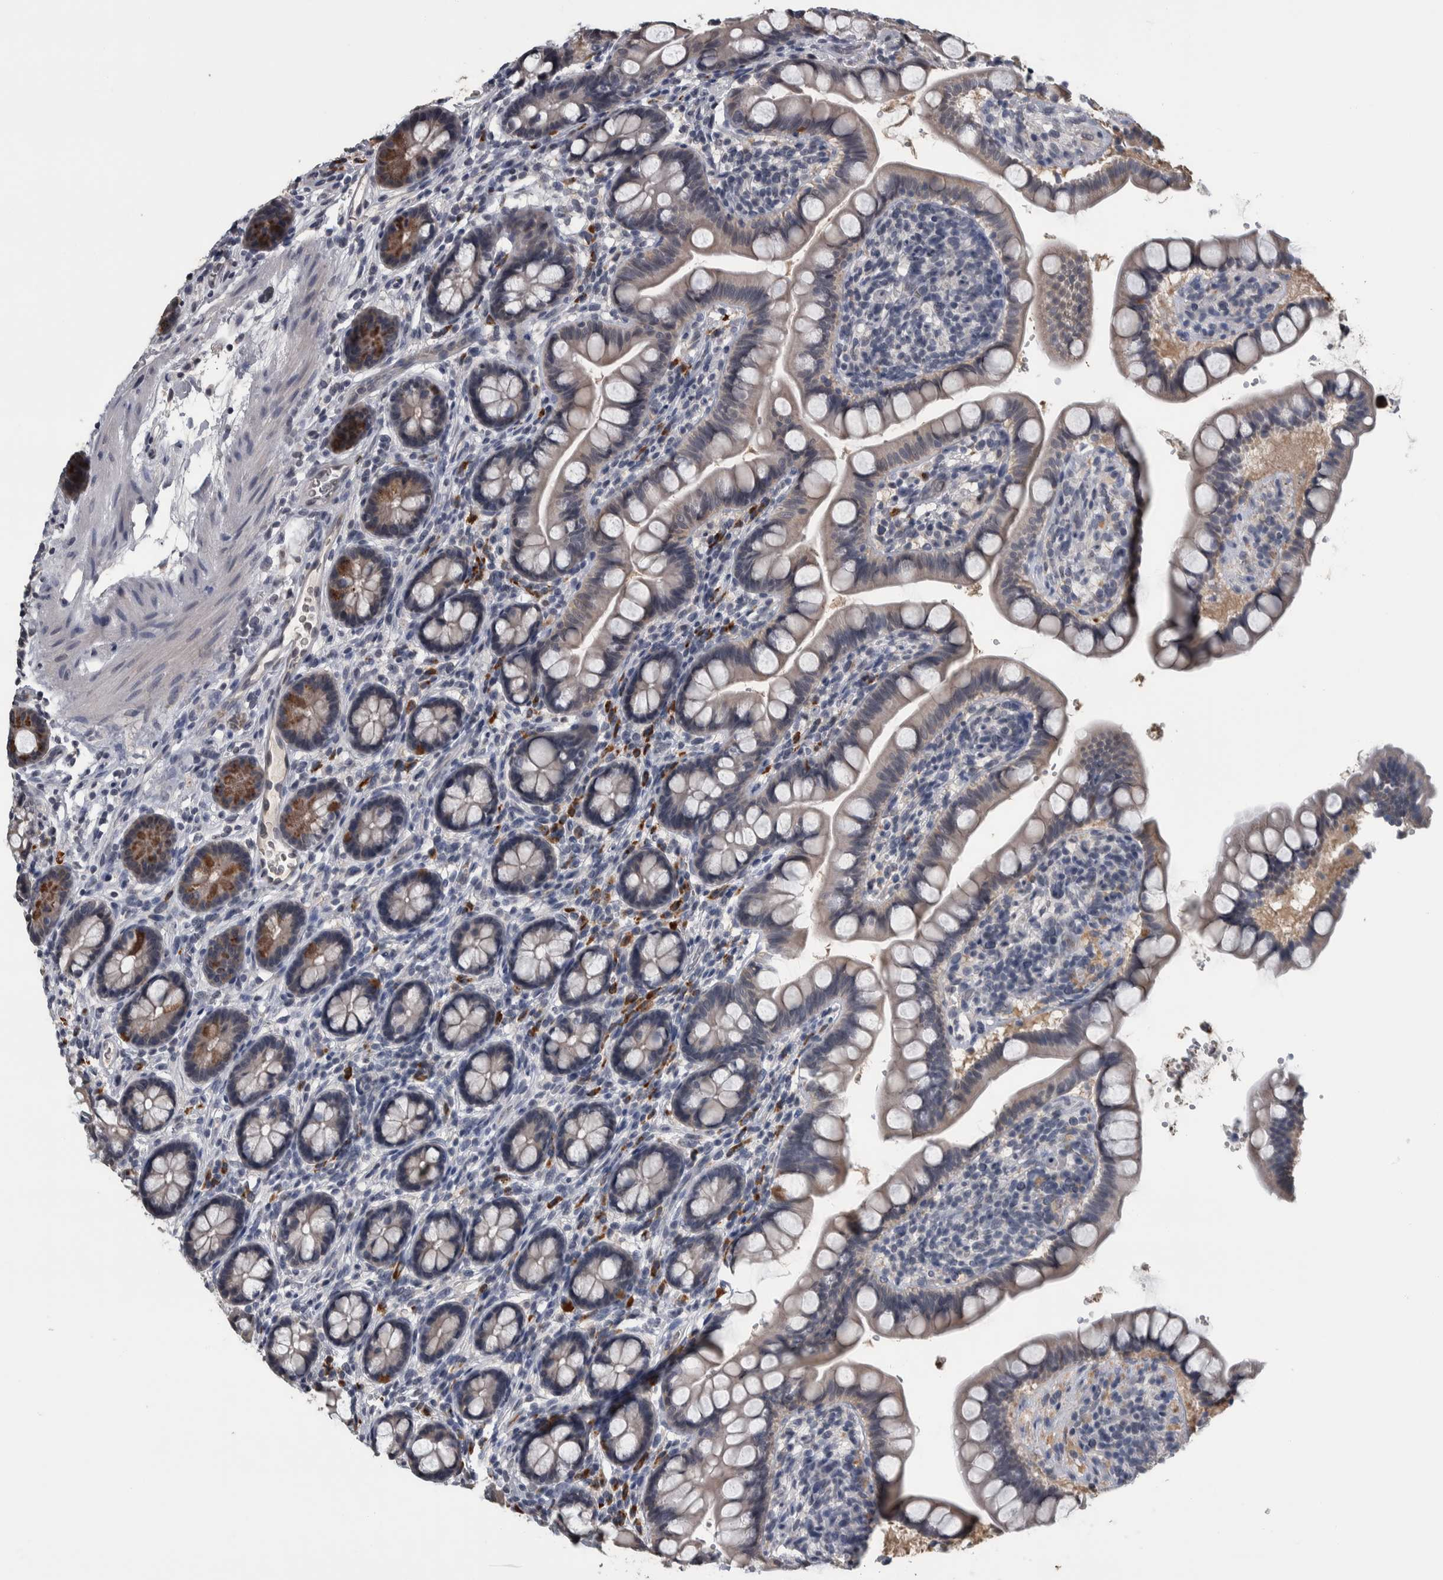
{"staining": {"intensity": "moderate", "quantity": "<25%", "location": "cytoplasmic/membranous"}, "tissue": "small intestine", "cell_type": "Glandular cells", "image_type": "normal", "snomed": [{"axis": "morphology", "description": "Normal tissue, NOS"}, {"axis": "topography", "description": "Small intestine"}], "caption": "Brown immunohistochemical staining in unremarkable human small intestine demonstrates moderate cytoplasmic/membranous expression in approximately <25% of glandular cells. (Stains: DAB in brown, nuclei in blue, Microscopy: brightfield microscopy at high magnification).", "gene": "CAVIN4", "patient": {"sex": "female", "age": 84}}